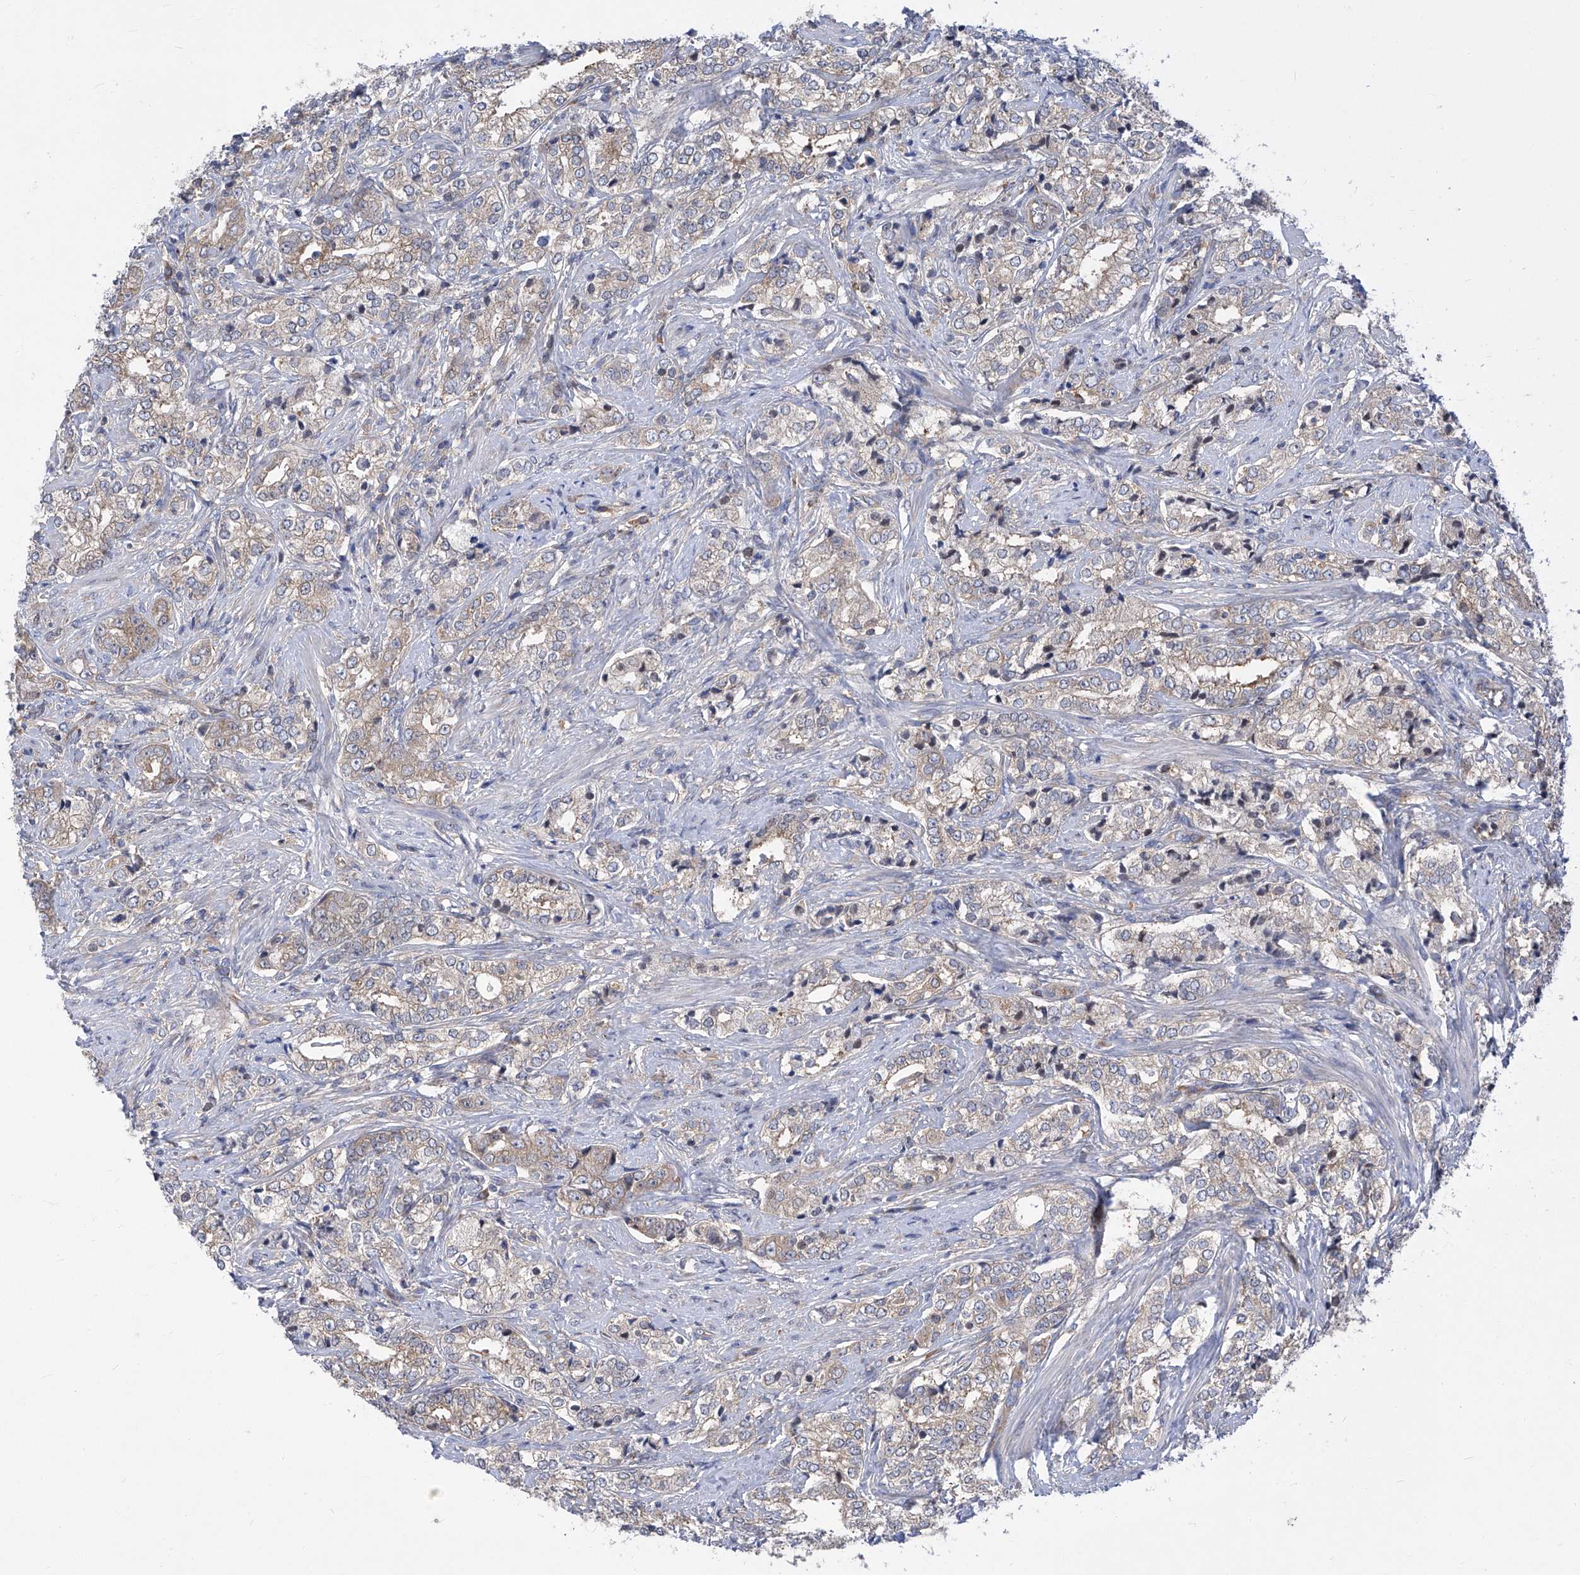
{"staining": {"intensity": "weak", "quantity": "25%-75%", "location": "cytoplasmic/membranous"}, "tissue": "prostate cancer", "cell_type": "Tumor cells", "image_type": "cancer", "snomed": [{"axis": "morphology", "description": "Adenocarcinoma, High grade"}, {"axis": "topography", "description": "Prostate"}], "caption": "Immunohistochemistry (IHC) micrograph of neoplastic tissue: prostate cancer (high-grade adenocarcinoma) stained using IHC displays low levels of weak protein expression localized specifically in the cytoplasmic/membranous of tumor cells, appearing as a cytoplasmic/membranous brown color.", "gene": "EIF3M", "patient": {"sex": "male", "age": 69}}